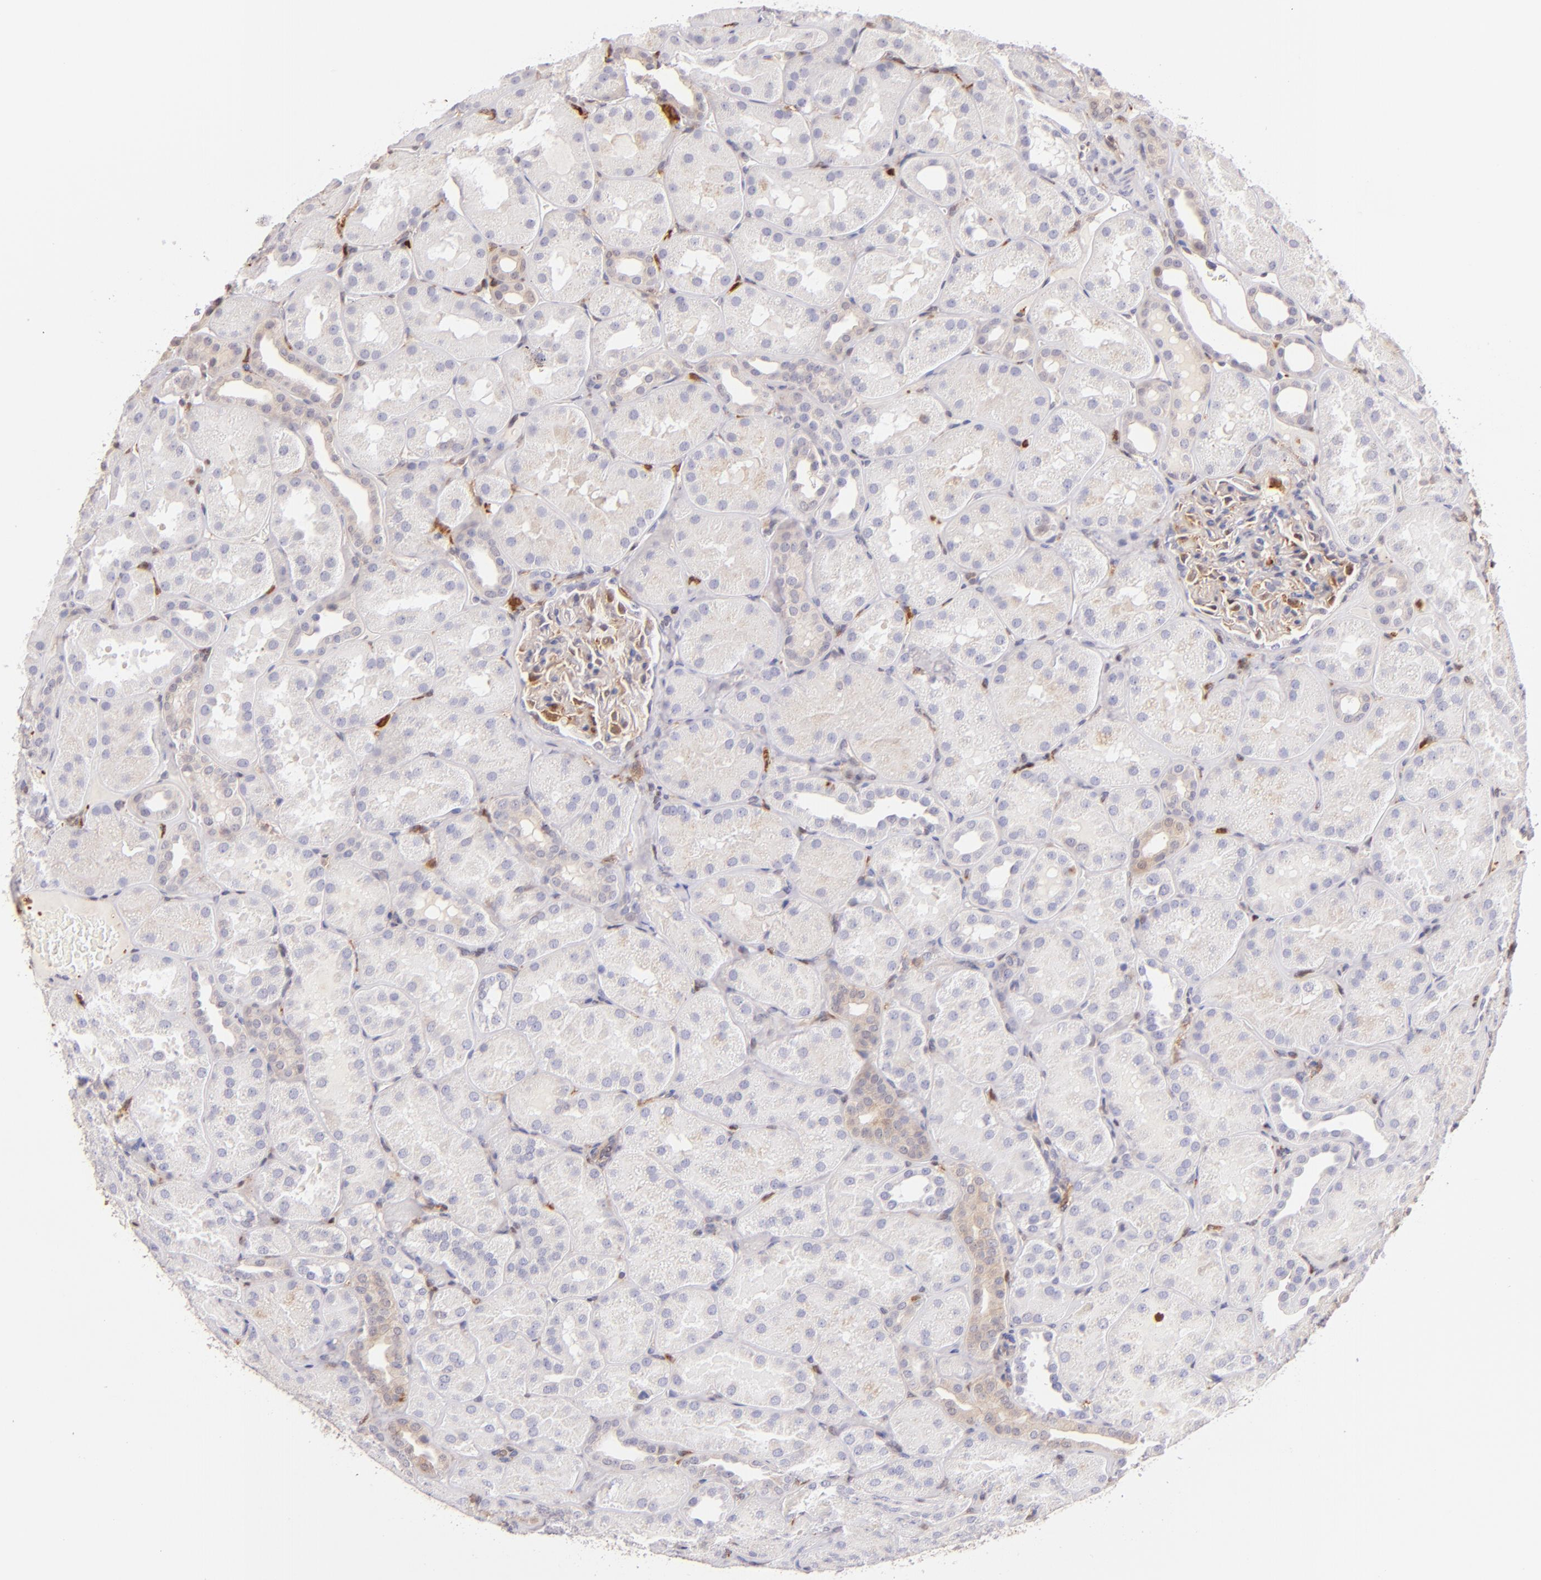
{"staining": {"intensity": "moderate", "quantity": "25%-75%", "location": "cytoplasmic/membranous"}, "tissue": "kidney", "cell_type": "Cells in glomeruli", "image_type": "normal", "snomed": [{"axis": "morphology", "description": "Normal tissue, NOS"}, {"axis": "topography", "description": "Kidney"}], "caption": "DAB immunohistochemical staining of benign human kidney shows moderate cytoplasmic/membranous protein staining in about 25%-75% of cells in glomeruli. Nuclei are stained in blue.", "gene": "BTK", "patient": {"sex": "male", "age": 28}}